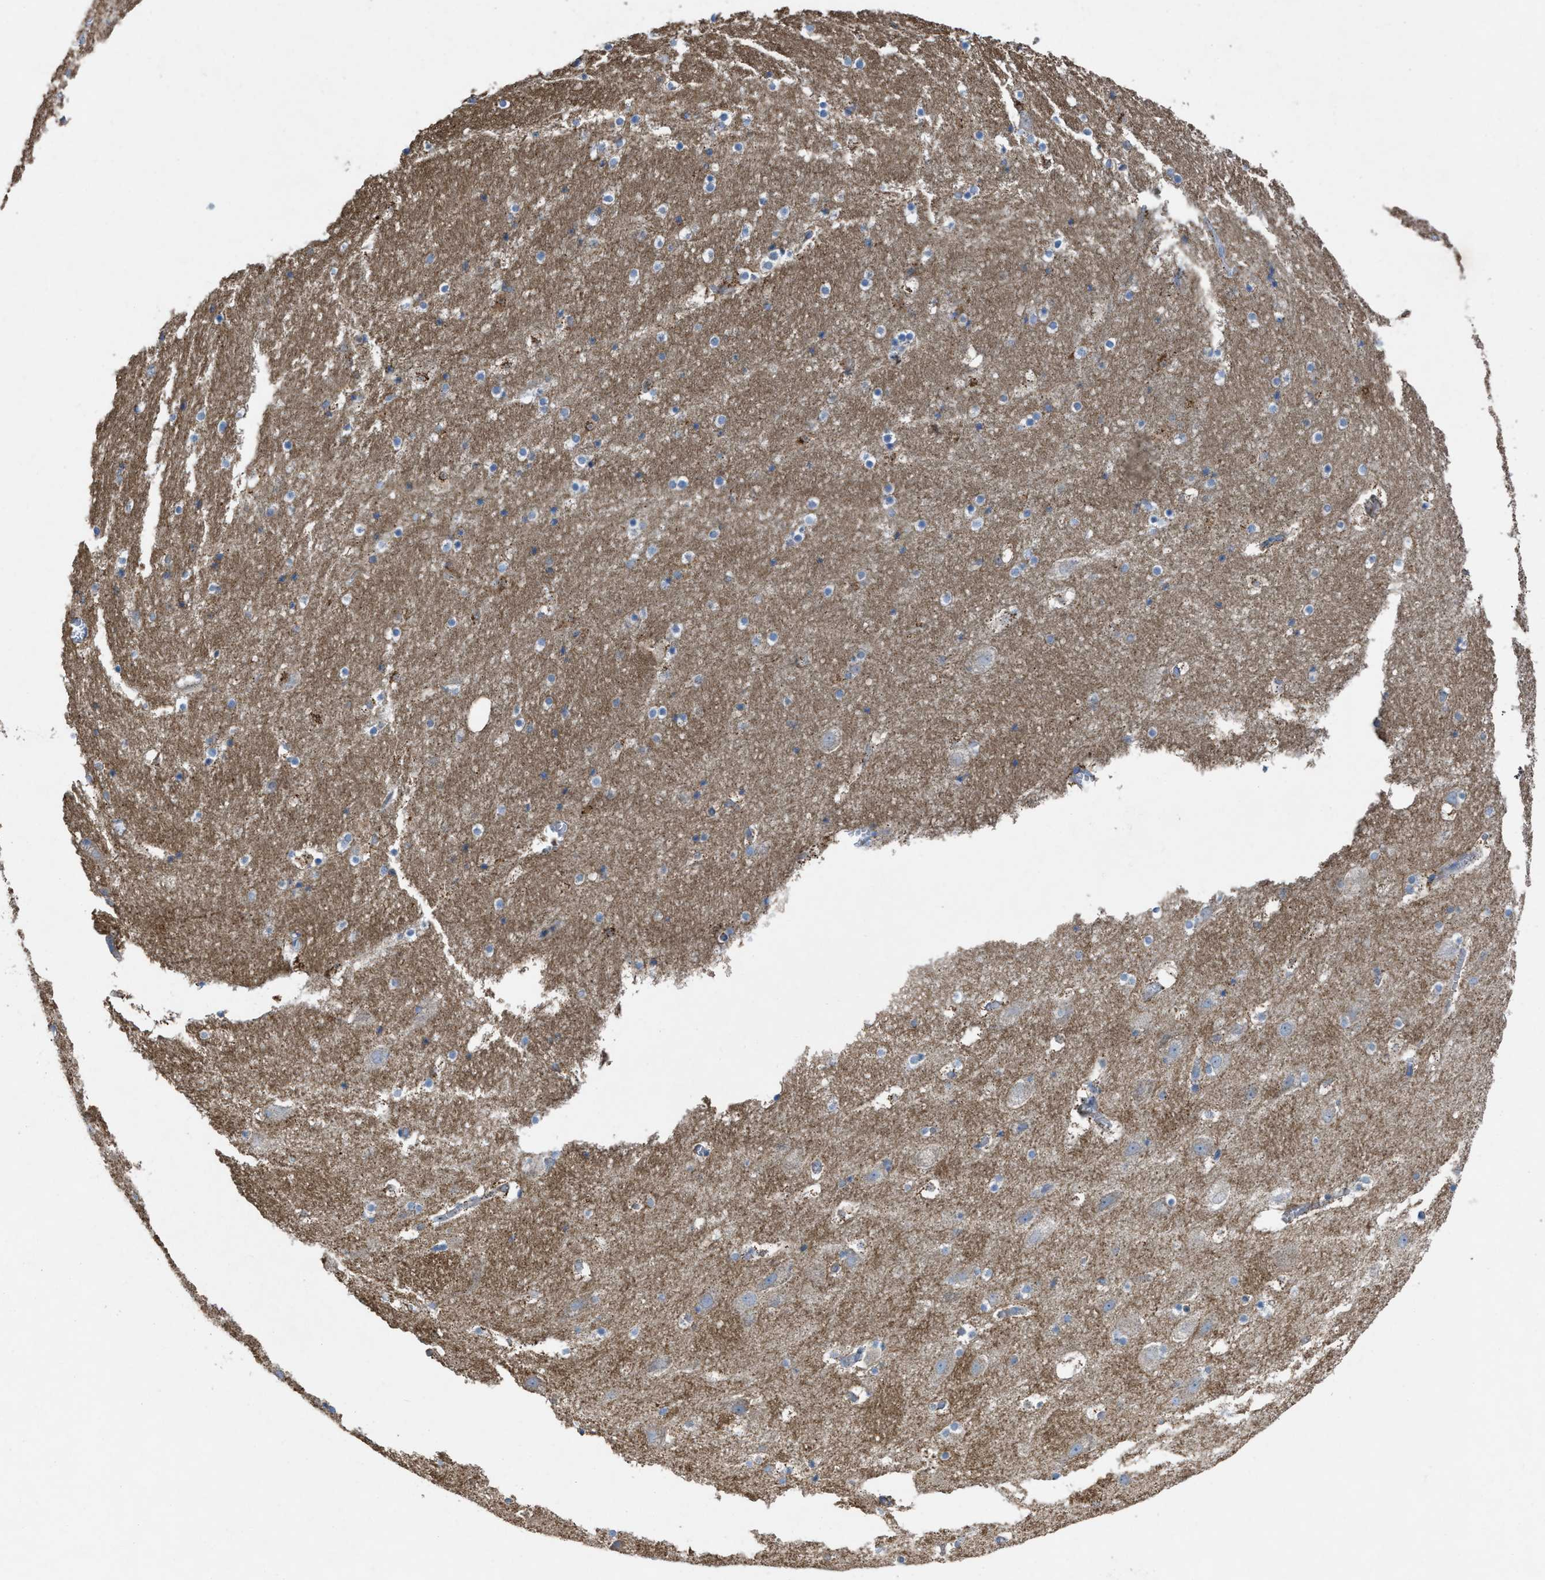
{"staining": {"intensity": "negative", "quantity": "none", "location": "none"}, "tissue": "hippocampus", "cell_type": "Glial cells", "image_type": "normal", "snomed": [{"axis": "morphology", "description": "Normal tissue, NOS"}, {"axis": "topography", "description": "Hippocampus"}], "caption": "This image is of benign hippocampus stained with IHC to label a protein in brown with the nuclei are counter-stained blue. There is no positivity in glial cells. The staining is performed using DAB (3,3'-diaminobenzidine) brown chromogen with nuclei counter-stained in using hematoxylin.", "gene": "DOLPP1", "patient": {"sex": "male", "age": 45}}